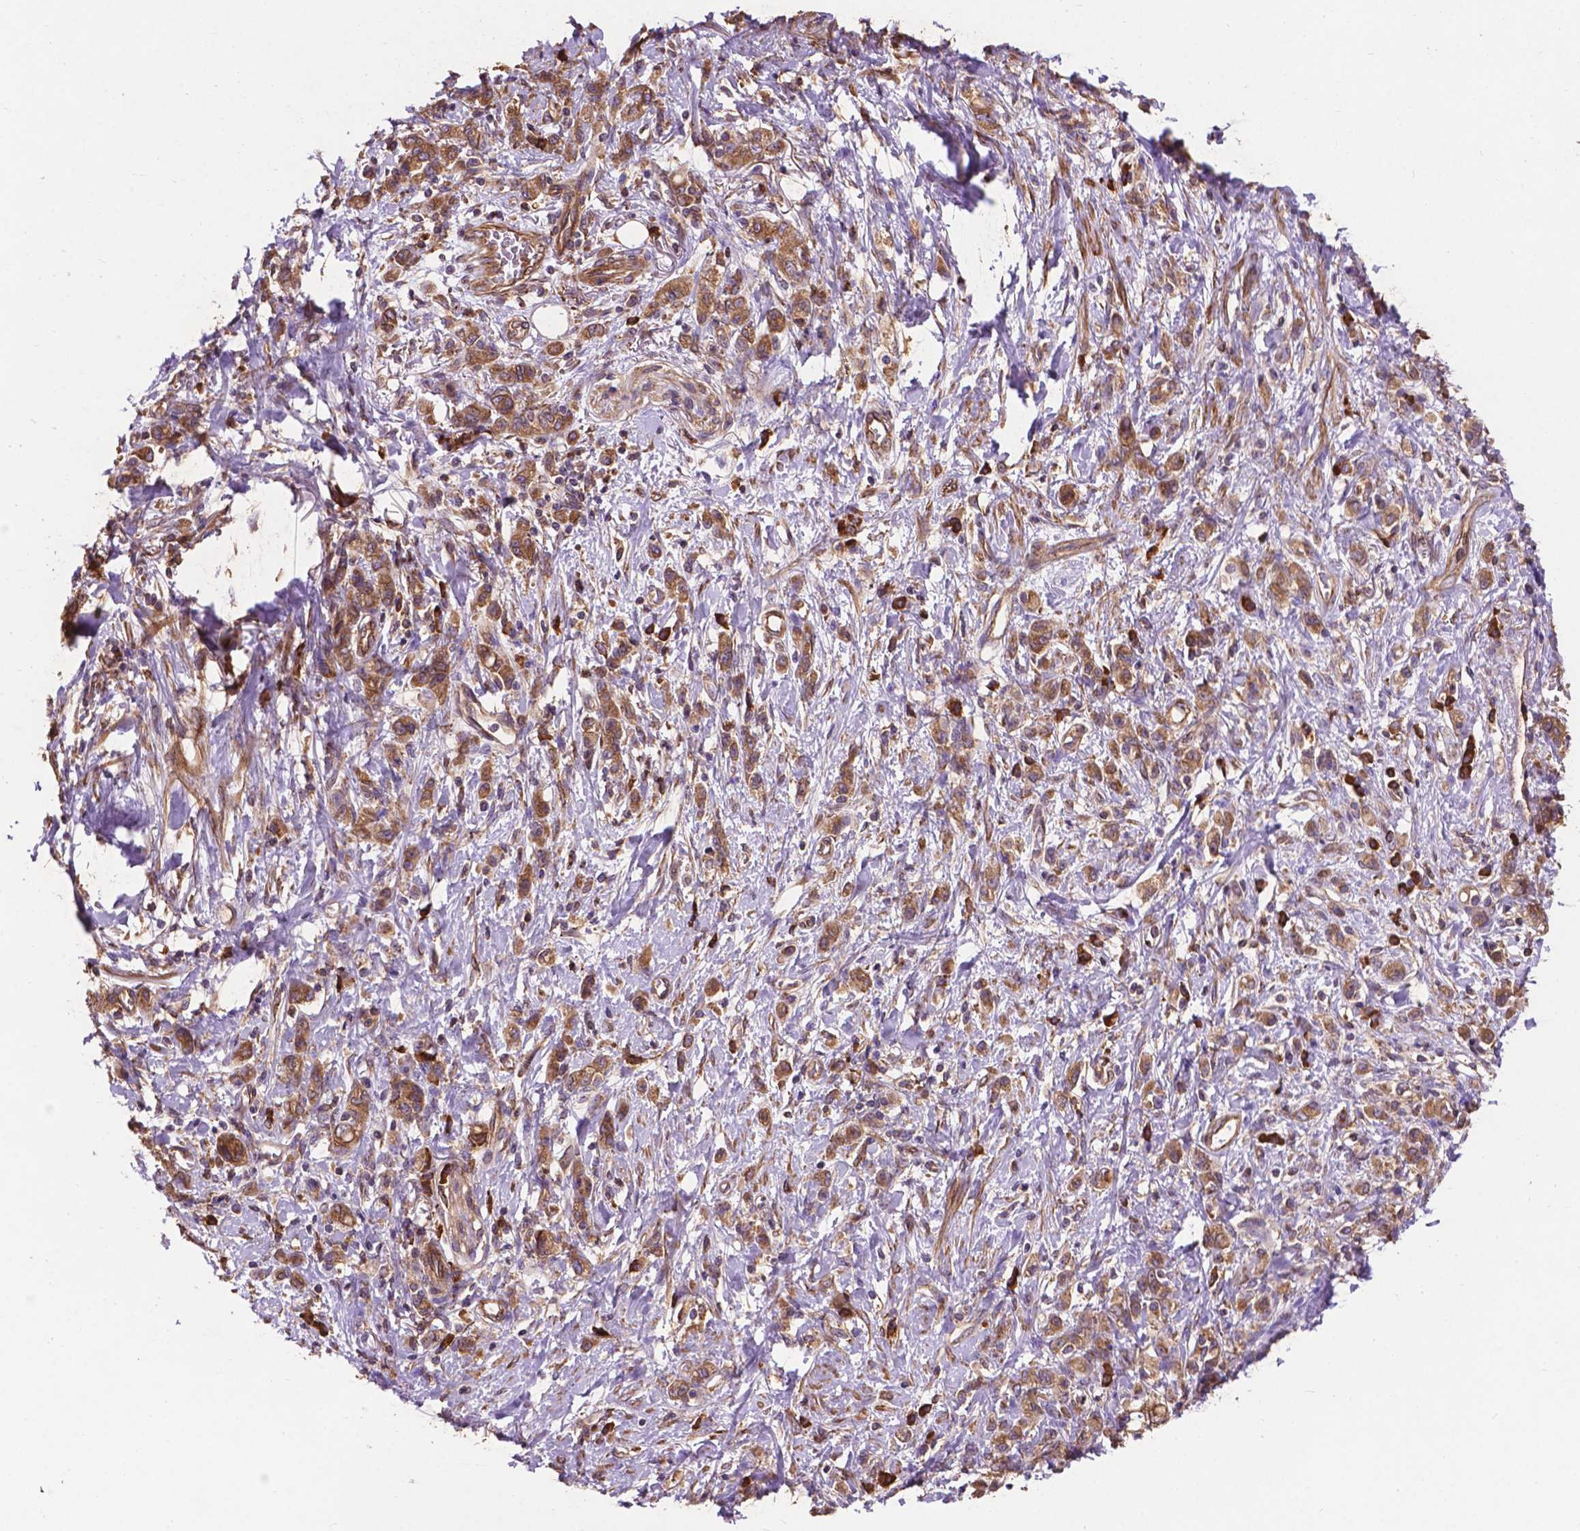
{"staining": {"intensity": "moderate", "quantity": ">75%", "location": "cytoplasmic/membranous"}, "tissue": "stomach cancer", "cell_type": "Tumor cells", "image_type": "cancer", "snomed": [{"axis": "morphology", "description": "Adenocarcinoma, NOS"}, {"axis": "topography", "description": "Stomach"}], "caption": "Stomach cancer (adenocarcinoma) tissue demonstrates moderate cytoplasmic/membranous expression in about >75% of tumor cells, visualized by immunohistochemistry. The staining was performed using DAB to visualize the protein expression in brown, while the nuclei were stained in blue with hematoxylin (Magnification: 20x).", "gene": "CCDC71L", "patient": {"sex": "male", "age": 77}}